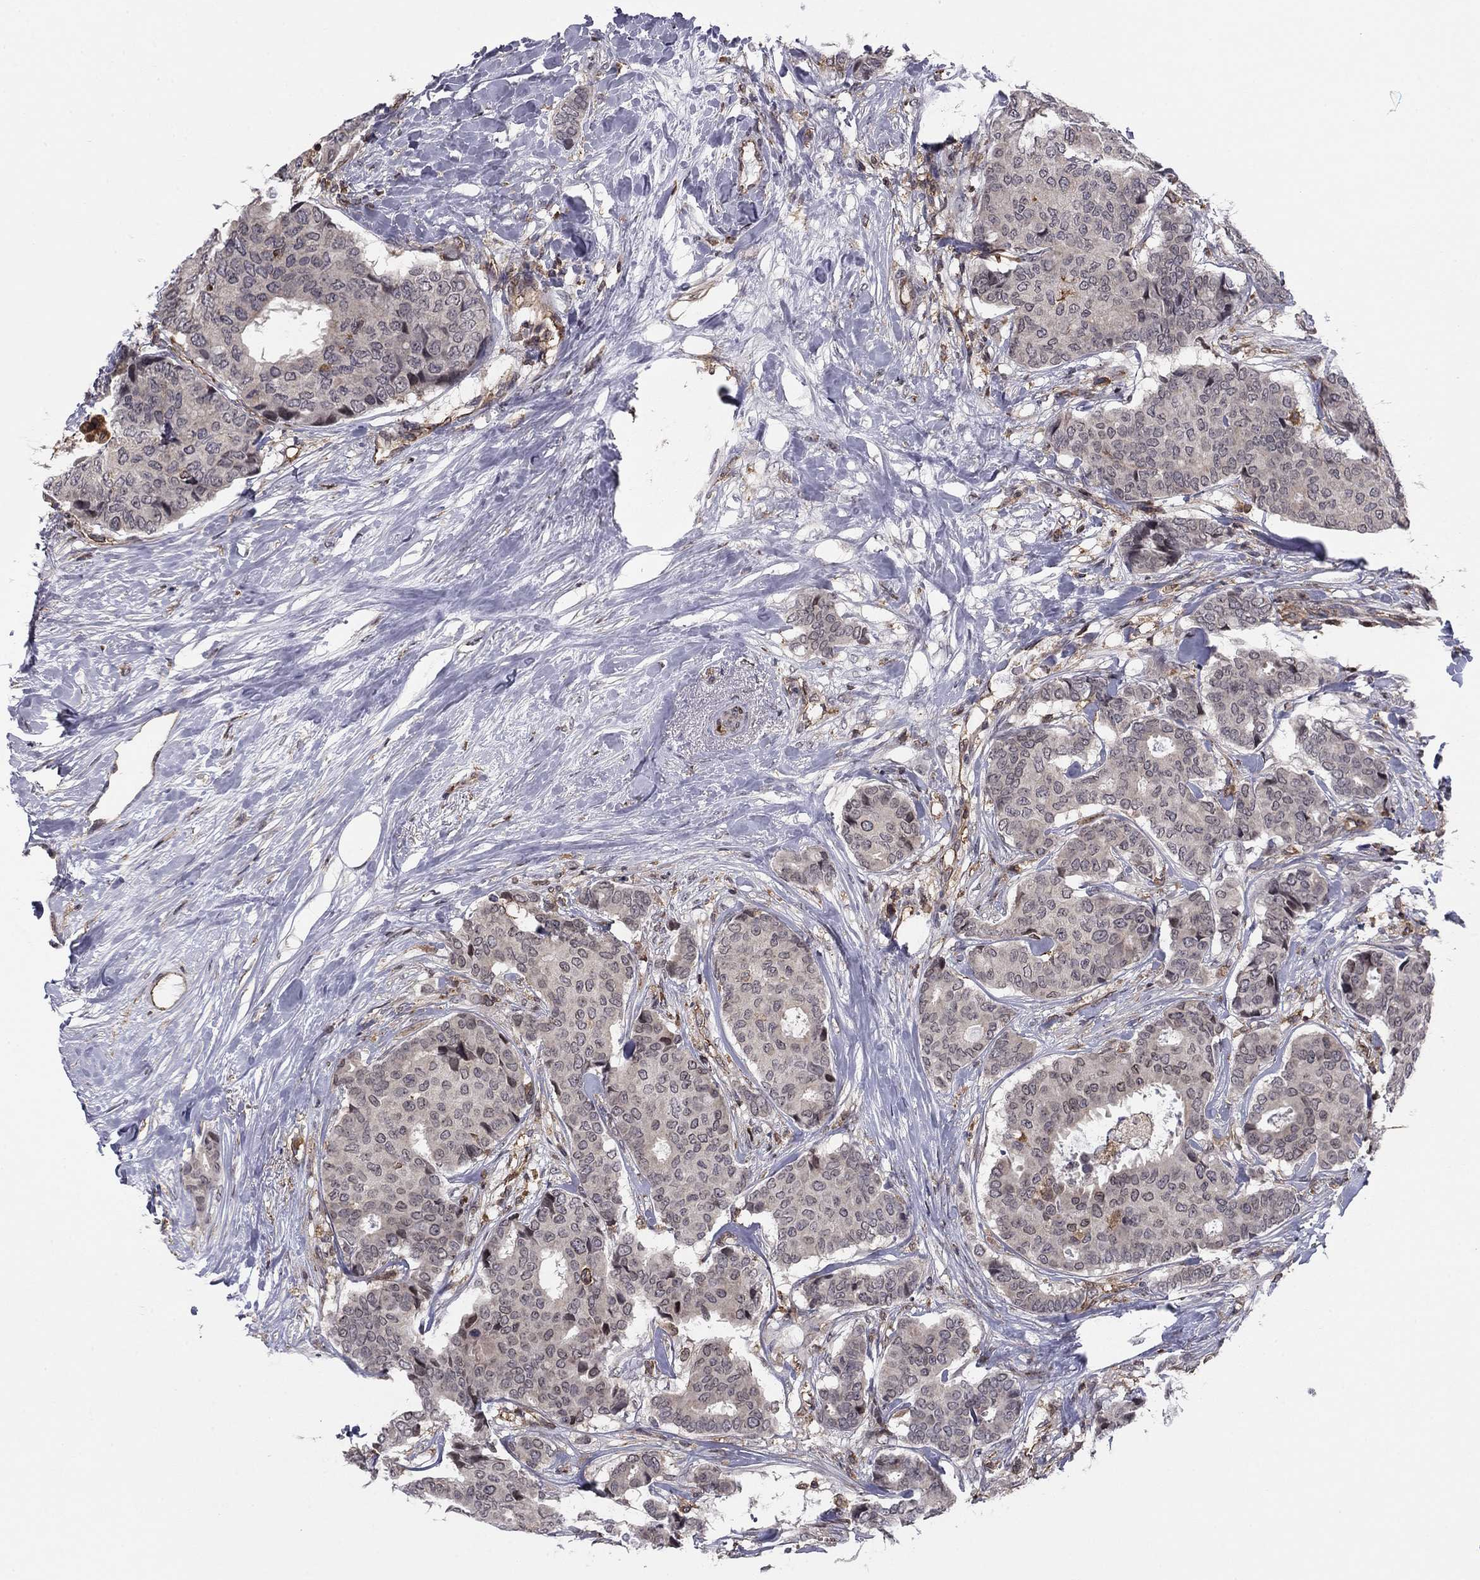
{"staining": {"intensity": "negative", "quantity": "none", "location": "none"}, "tissue": "breast cancer", "cell_type": "Tumor cells", "image_type": "cancer", "snomed": [{"axis": "morphology", "description": "Duct carcinoma"}, {"axis": "topography", "description": "Breast"}], "caption": "Immunohistochemistry of infiltrating ductal carcinoma (breast) reveals no expression in tumor cells.", "gene": "PLCB2", "patient": {"sex": "female", "age": 75}}